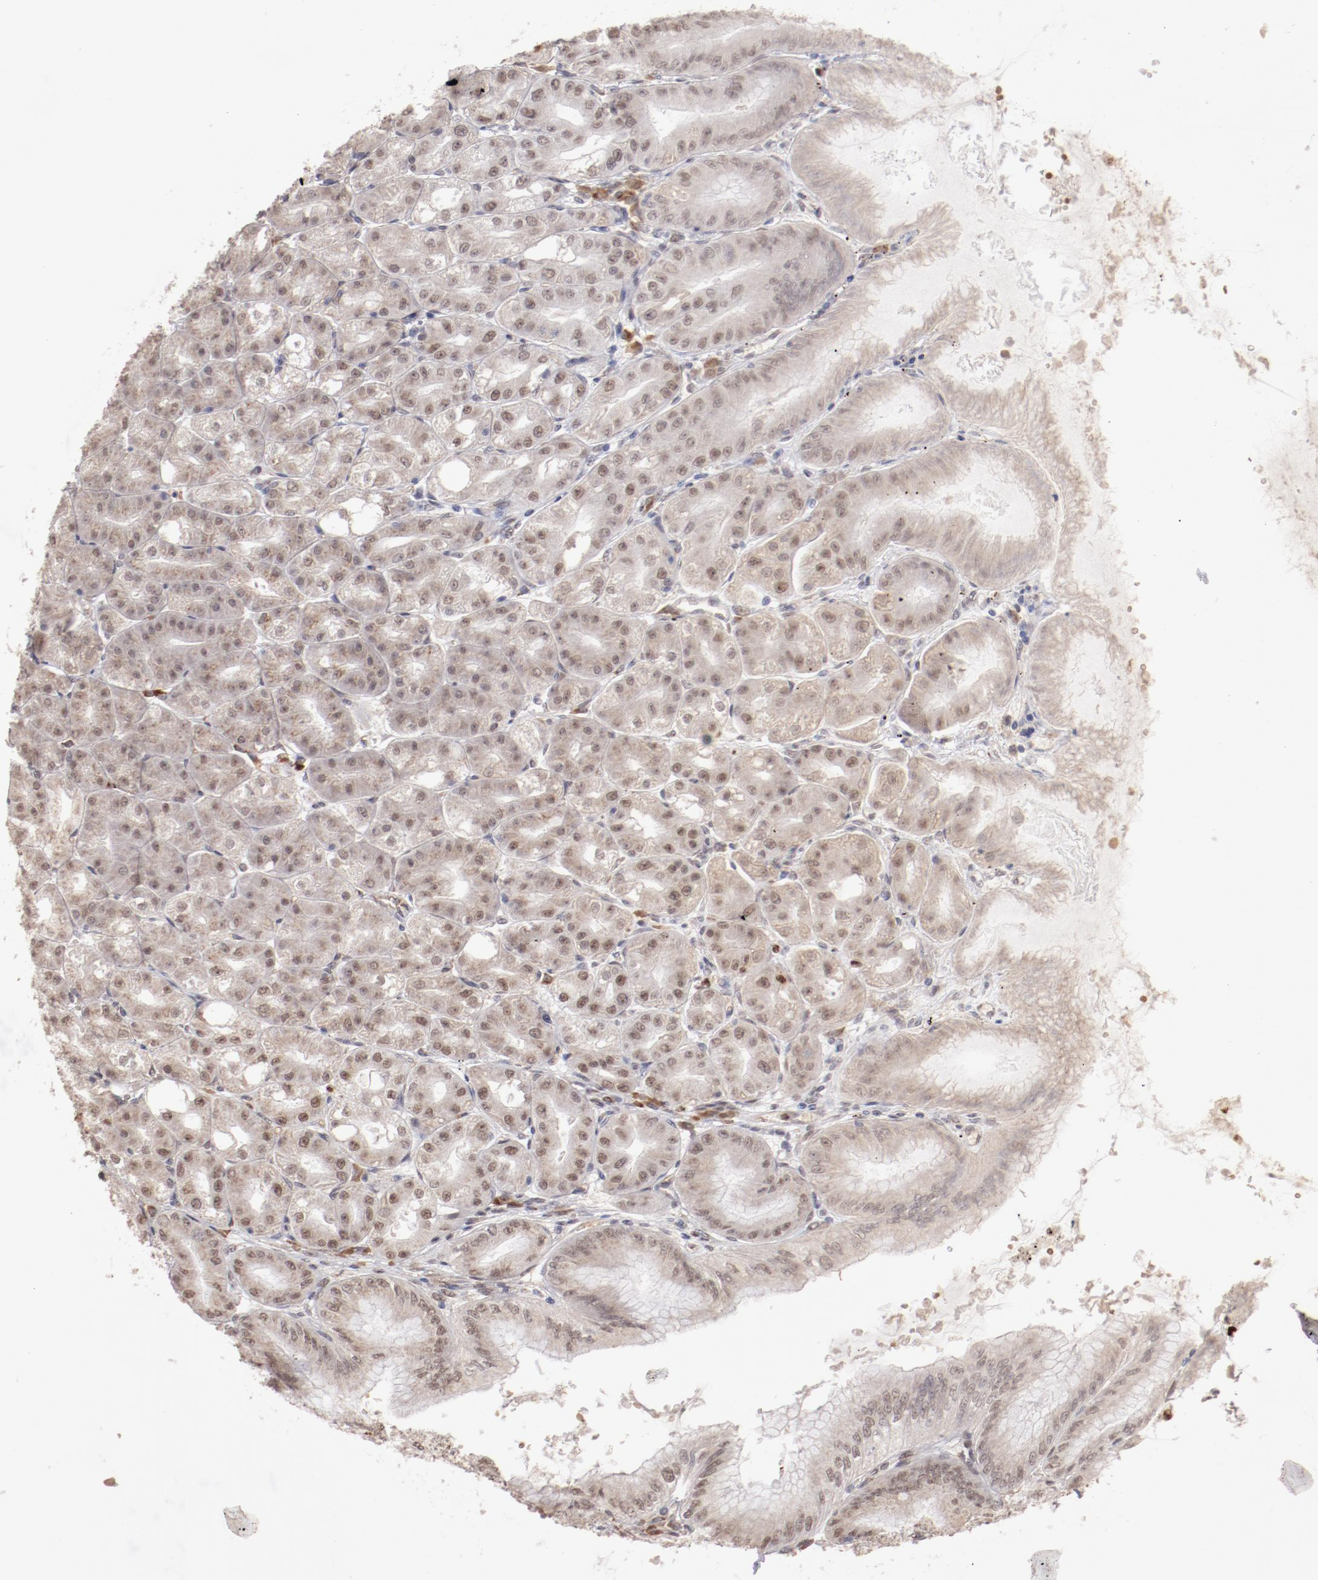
{"staining": {"intensity": "weak", "quantity": ">75%", "location": "nuclear"}, "tissue": "stomach", "cell_type": "Glandular cells", "image_type": "normal", "snomed": [{"axis": "morphology", "description": "Normal tissue, NOS"}, {"axis": "topography", "description": "Stomach, lower"}], "caption": "An immunohistochemistry histopathology image of unremarkable tissue is shown. Protein staining in brown labels weak nuclear positivity in stomach within glandular cells.", "gene": "NFE2", "patient": {"sex": "male", "age": 71}}